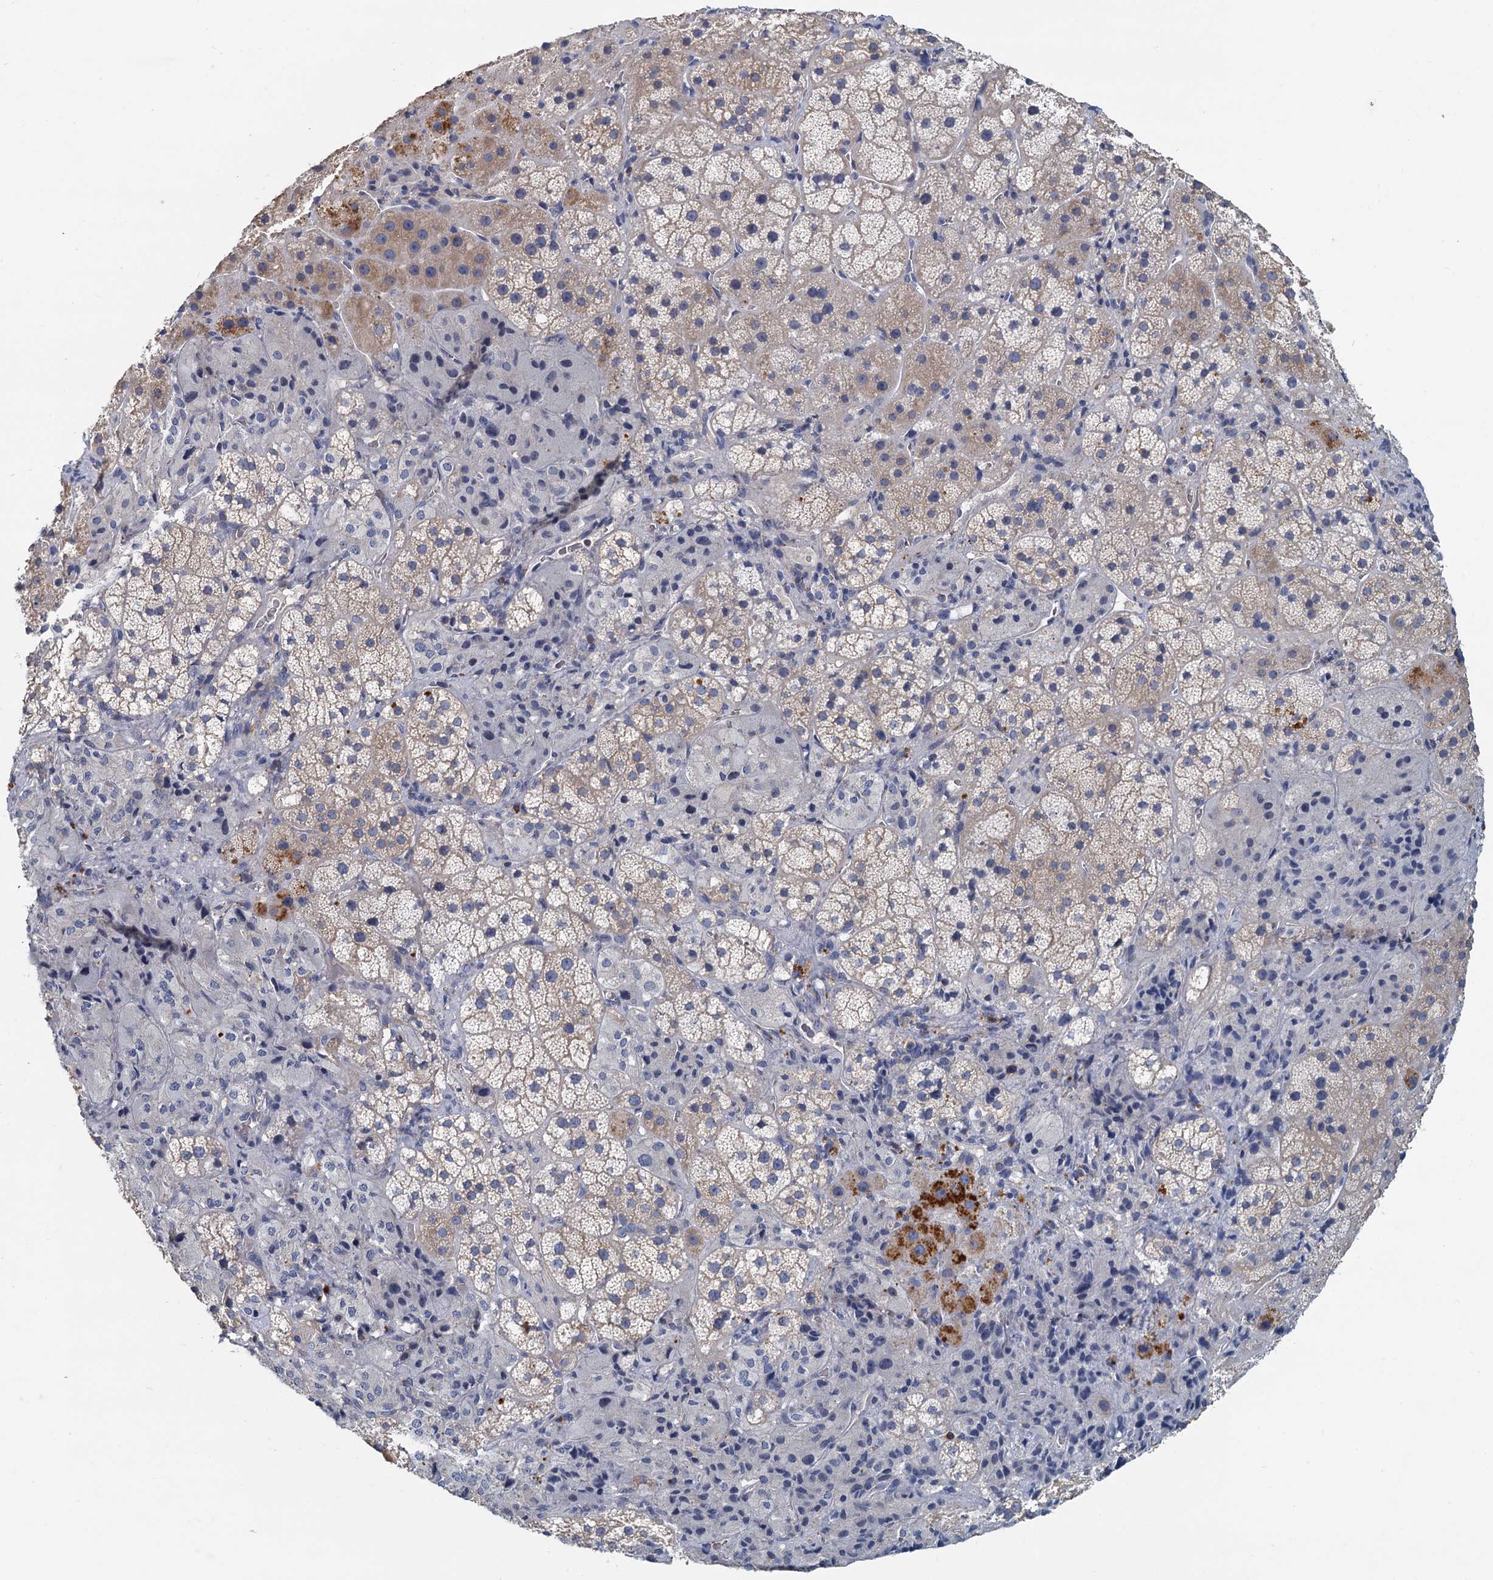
{"staining": {"intensity": "weak", "quantity": "<25%", "location": "cytoplasmic/membranous"}, "tissue": "adrenal gland", "cell_type": "Glandular cells", "image_type": "normal", "snomed": [{"axis": "morphology", "description": "Normal tissue, NOS"}, {"axis": "topography", "description": "Adrenal gland"}], "caption": "Immunohistochemical staining of unremarkable human adrenal gland displays no significant expression in glandular cells. Nuclei are stained in blue.", "gene": "ACSM3", "patient": {"sex": "female", "age": 44}}